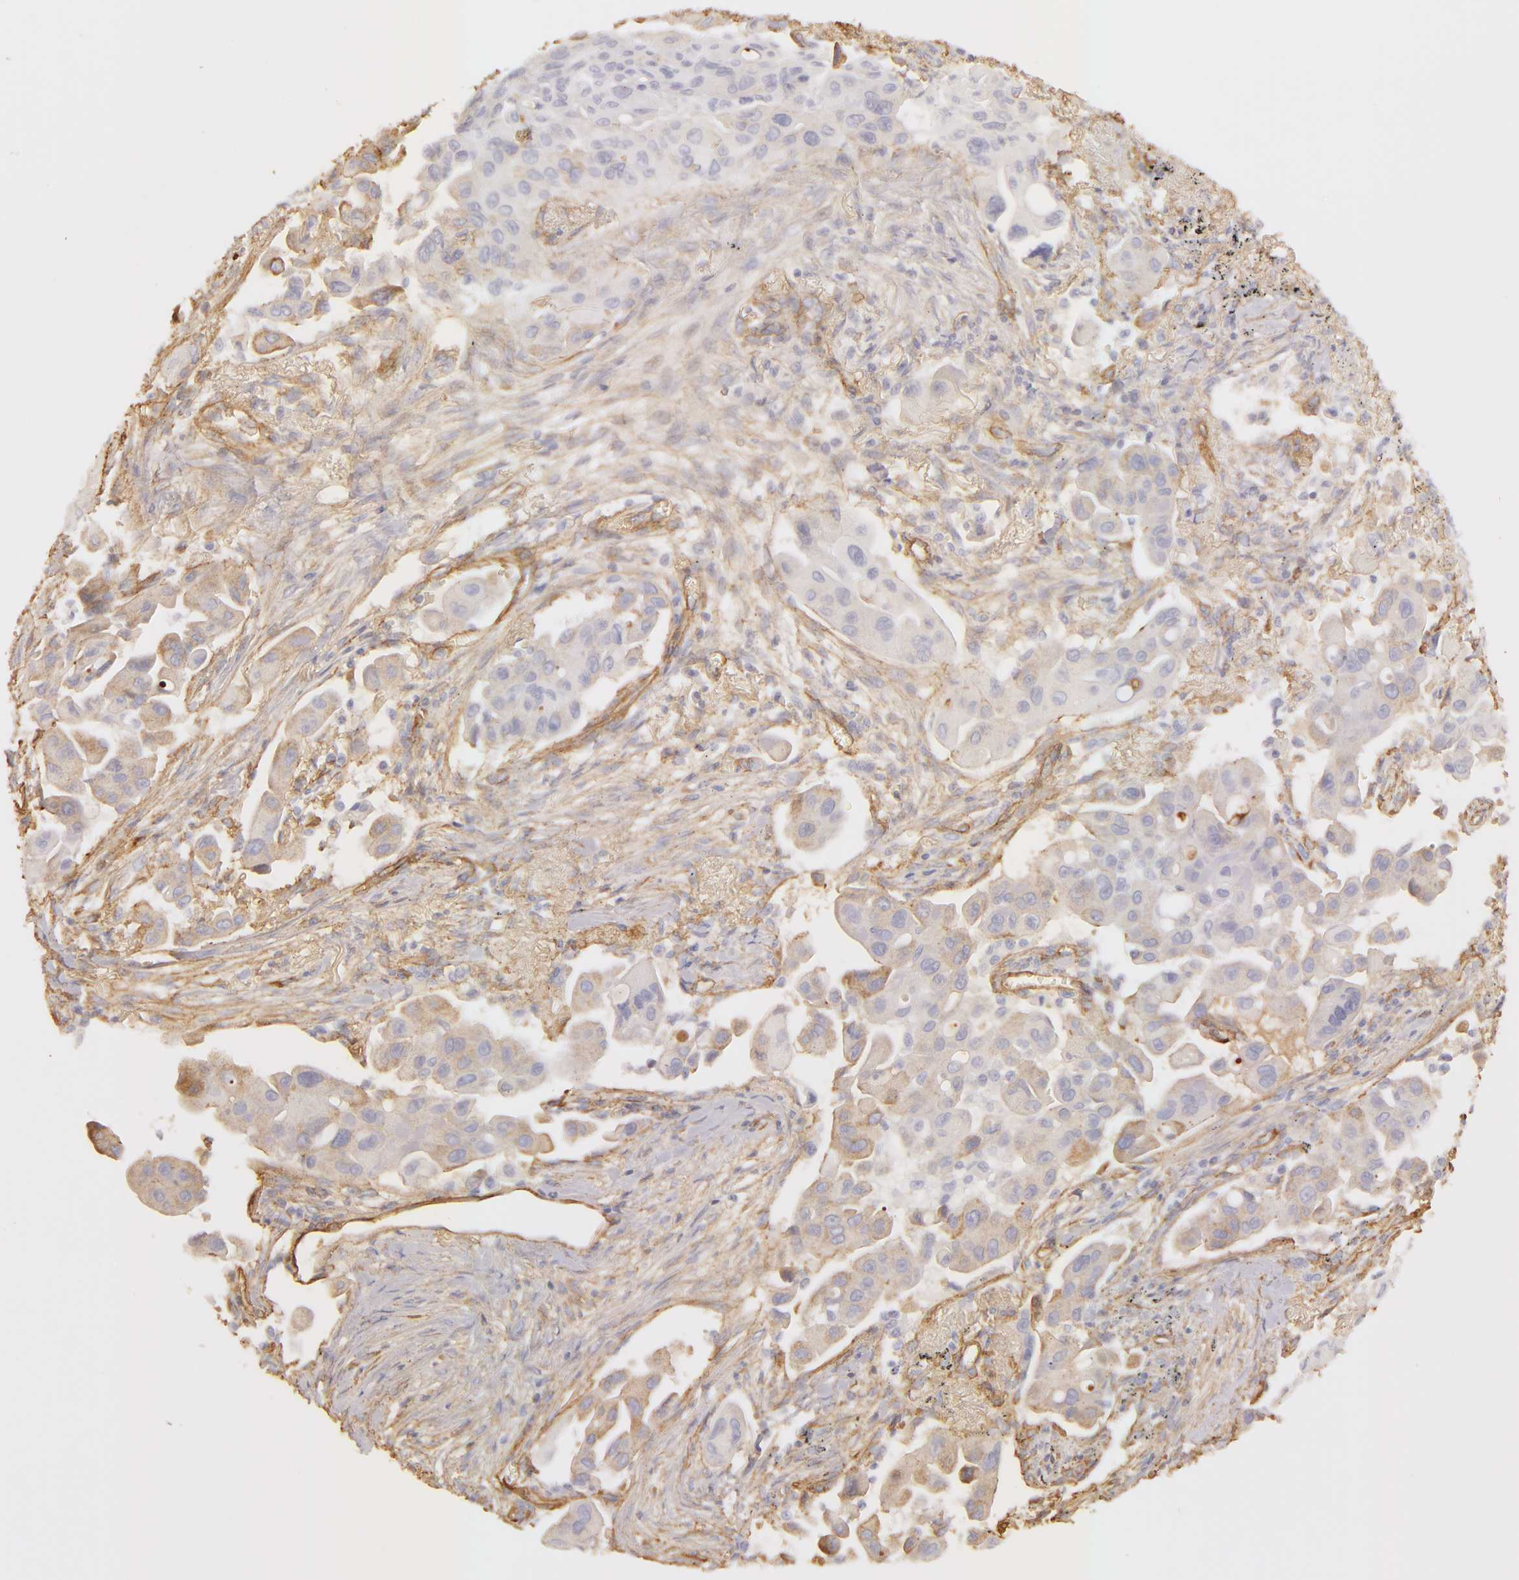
{"staining": {"intensity": "weak", "quantity": "25%-75%", "location": "cytoplasmic/membranous"}, "tissue": "lung cancer", "cell_type": "Tumor cells", "image_type": "cancer", "snomed": [{"axis": "morphology", "description": "Adenocarcinoma, NOS"}, {"axis": "topography", "description": "Lung"}], "caption": "This histopathology image displays IHC staining of human lung adenocarcinoma, with low weak cytoplasmic/membranous staining in about 25%-75% of tumor cells.", "gene": "COL4A1", "patient": {"sex": "male", "age": 68}}